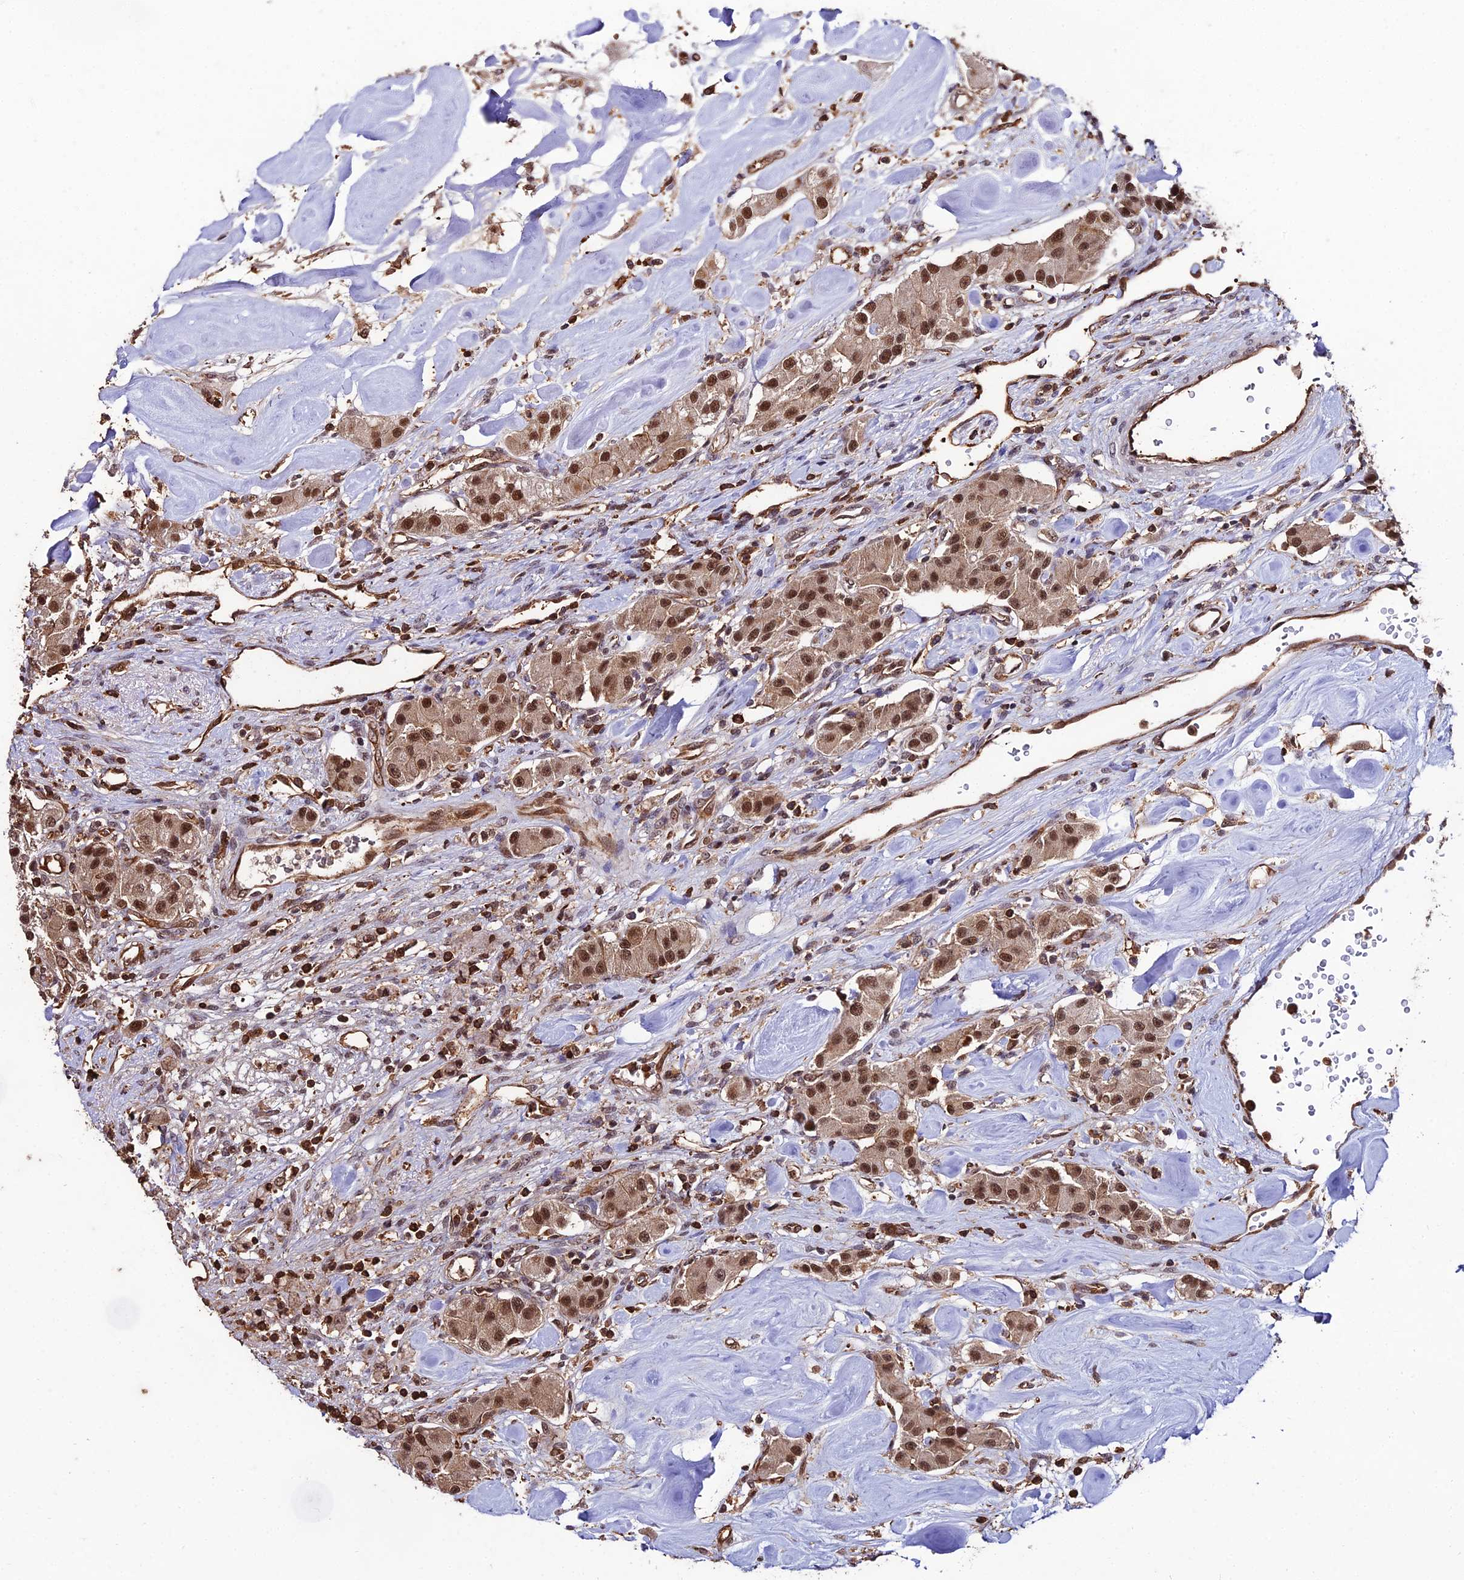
{"staining": {"intensity": "moderate", "quantity": ">75%", "location": "cytoplasmic/membranous,nuclear"}, "tissue": "carcinoid", "cell_type": "Tumor cells", "image_type": "cancer", "snomed": [{"axis": "morphology", "description": "Carcinoid, malignant, NOS"}, {"axis": "topography", "description": "Pancreas"}], "caption": "A micrograph of carcinoid stained for a protein reveals moderate cytoplasmic/membranous and nuclear brown staining in tumor cells. Ihc stains the protein in brown and the nuclei are stained blue.", "gene": "PPP4C", "patient": {"sex": "male", "age": 41}}